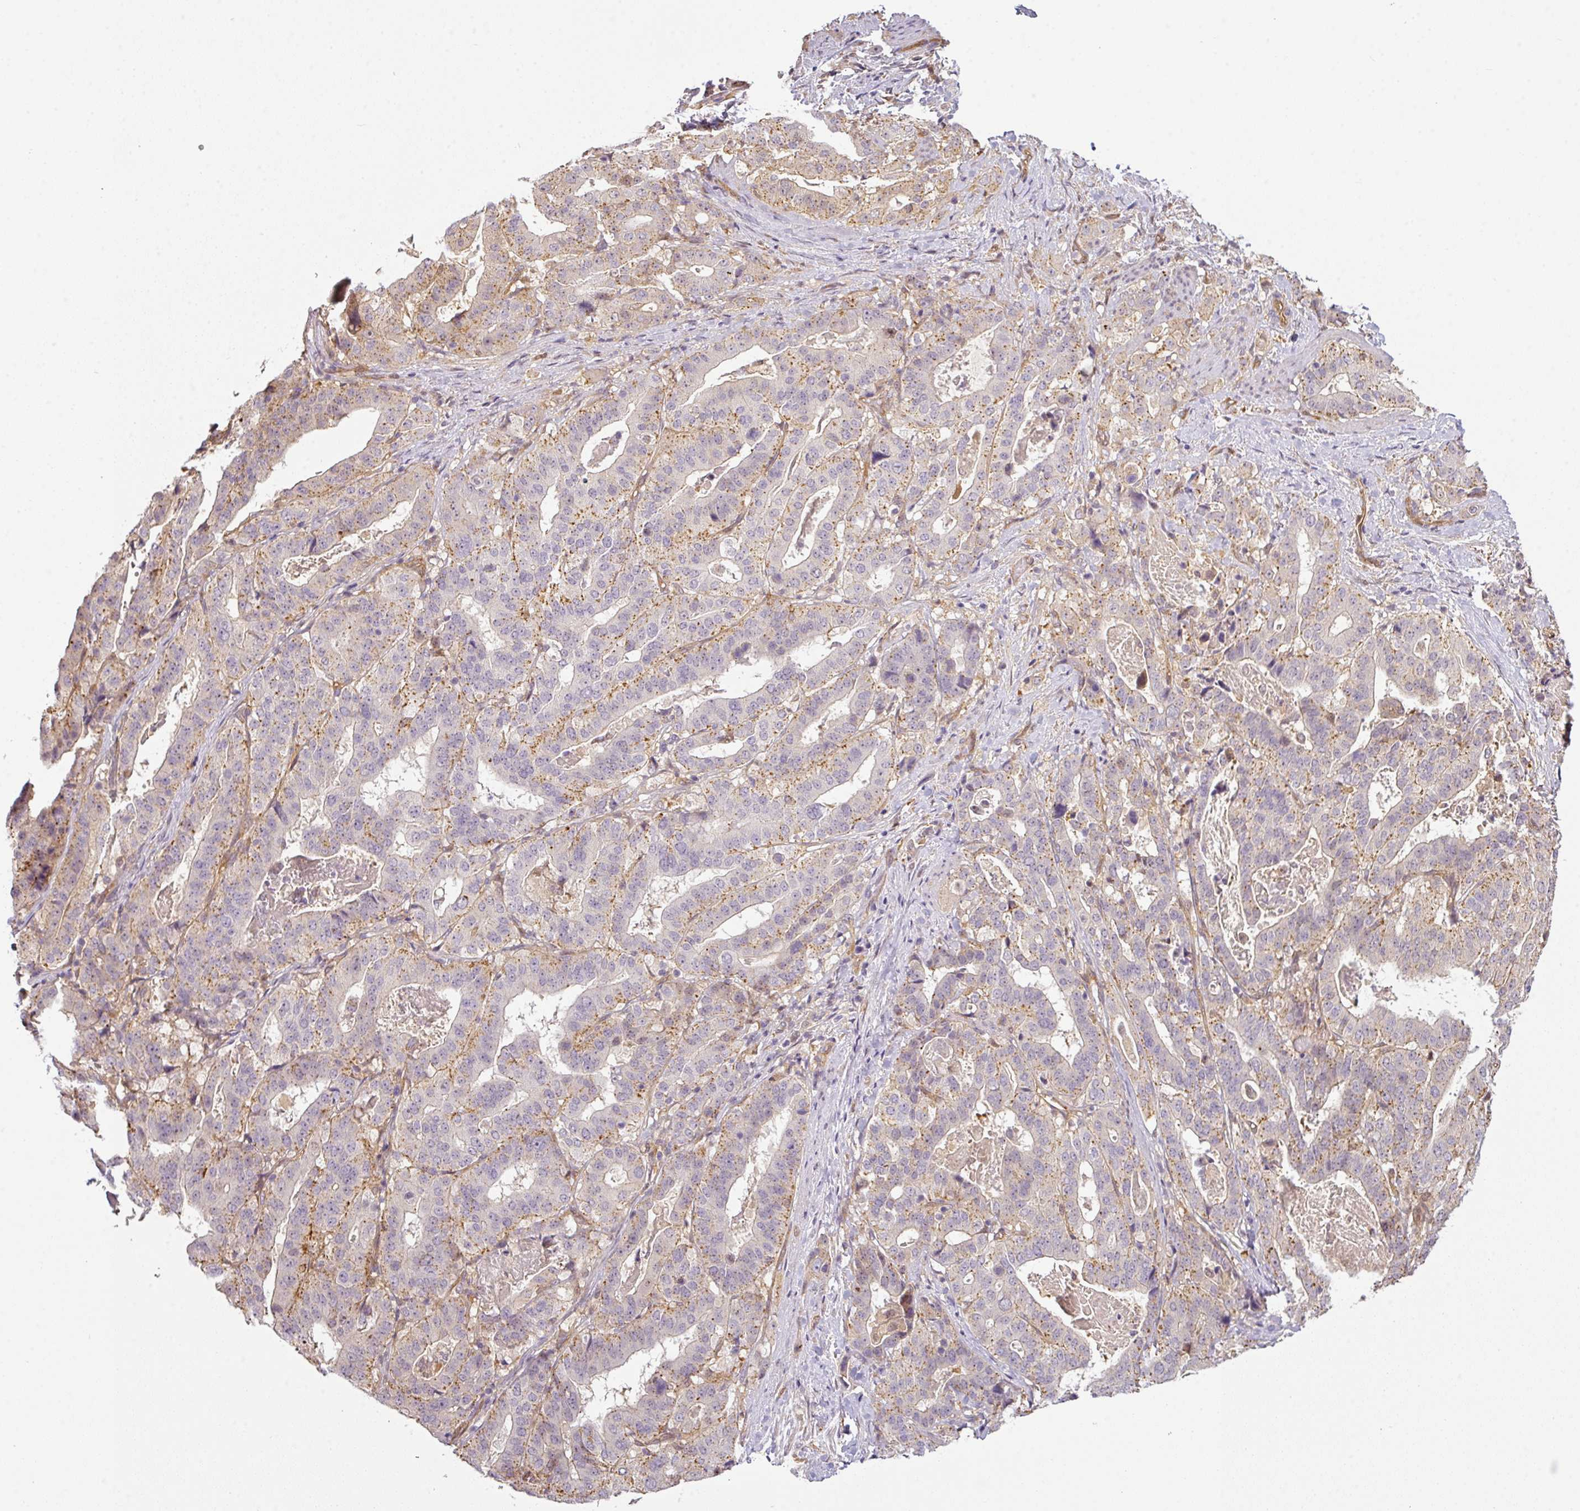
{"staining": {"intensity": "weak", "quantity": "25%-75%", "location": "cytoplasmic/membranous"}, "tissue": "stomach cancer", "cell_type": "Tumor cells", "image_type": "cancer", "snomed": [{"axis": "morphology", "description": "Adenocarcinoma, NOS"}, {"axis": "topography", "description": "Stomach"}], "caption": "This image shows IHC staining of stomach cancer (adenocarcinoma), with low weak cytoplasmic/membranous expression in about 25%-75% of tumor cells.", "gene": "ANKRD18A", "patient": {"sex": "male", "age": 48}}